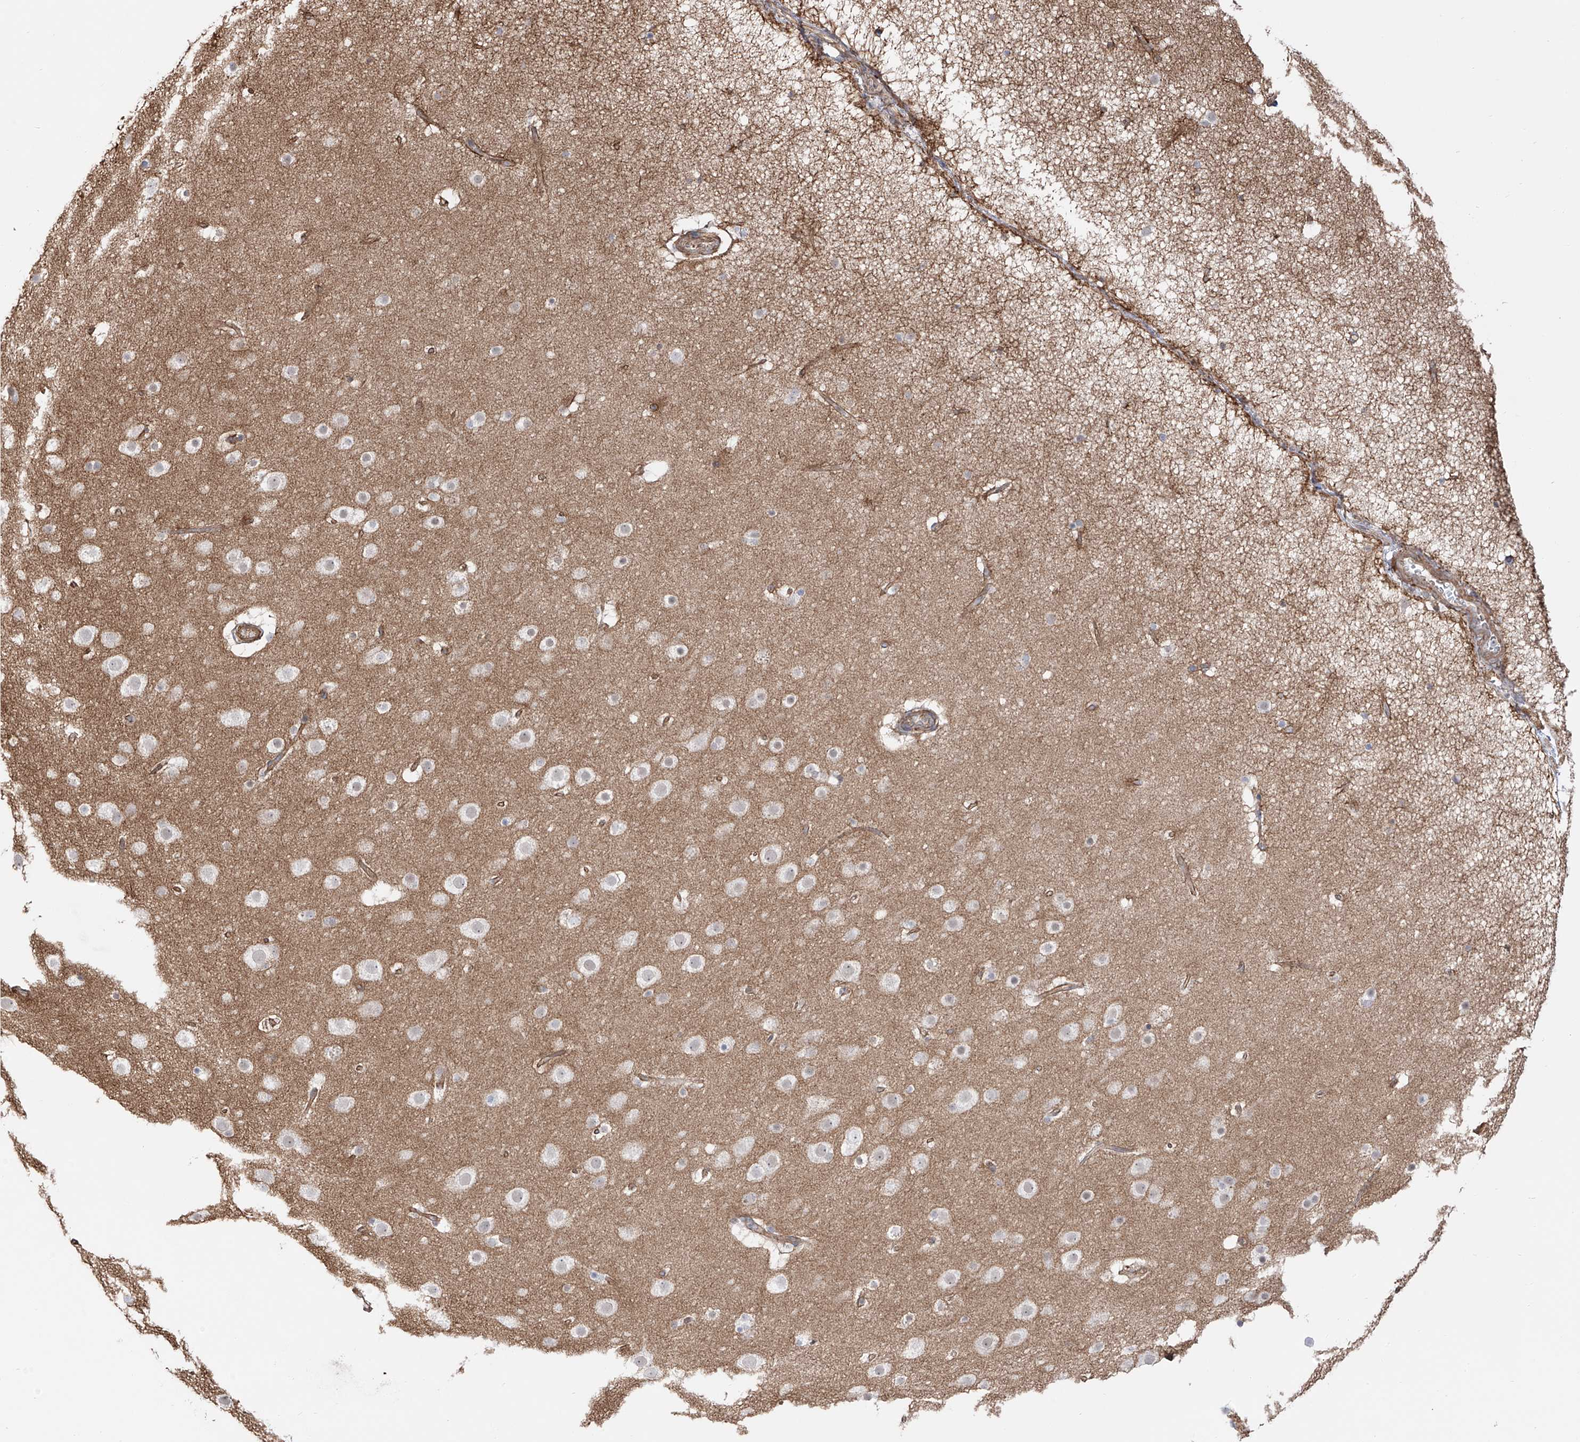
{"staining": {"intensity": "moderate", "quantity": ">75%", "location": "cytoplasmic/membranous"}, "tissue": "cerebral cortex", "cell_type": "Endothelial cells", "image_type": "normal", "snomed": [{"axis": "morphology", "description": "Normal tissue, NOS"}, {"axis": "topography", "description": "Cerebral cortex"}], "caption": "Protein staining reveals moderate cytoplasmic/membranous positivity in approximately >75% of endothelial cells in benign cerebral cortex.", "gene": "ZNF180", "patient": {"sex": "male", "age": 57}}